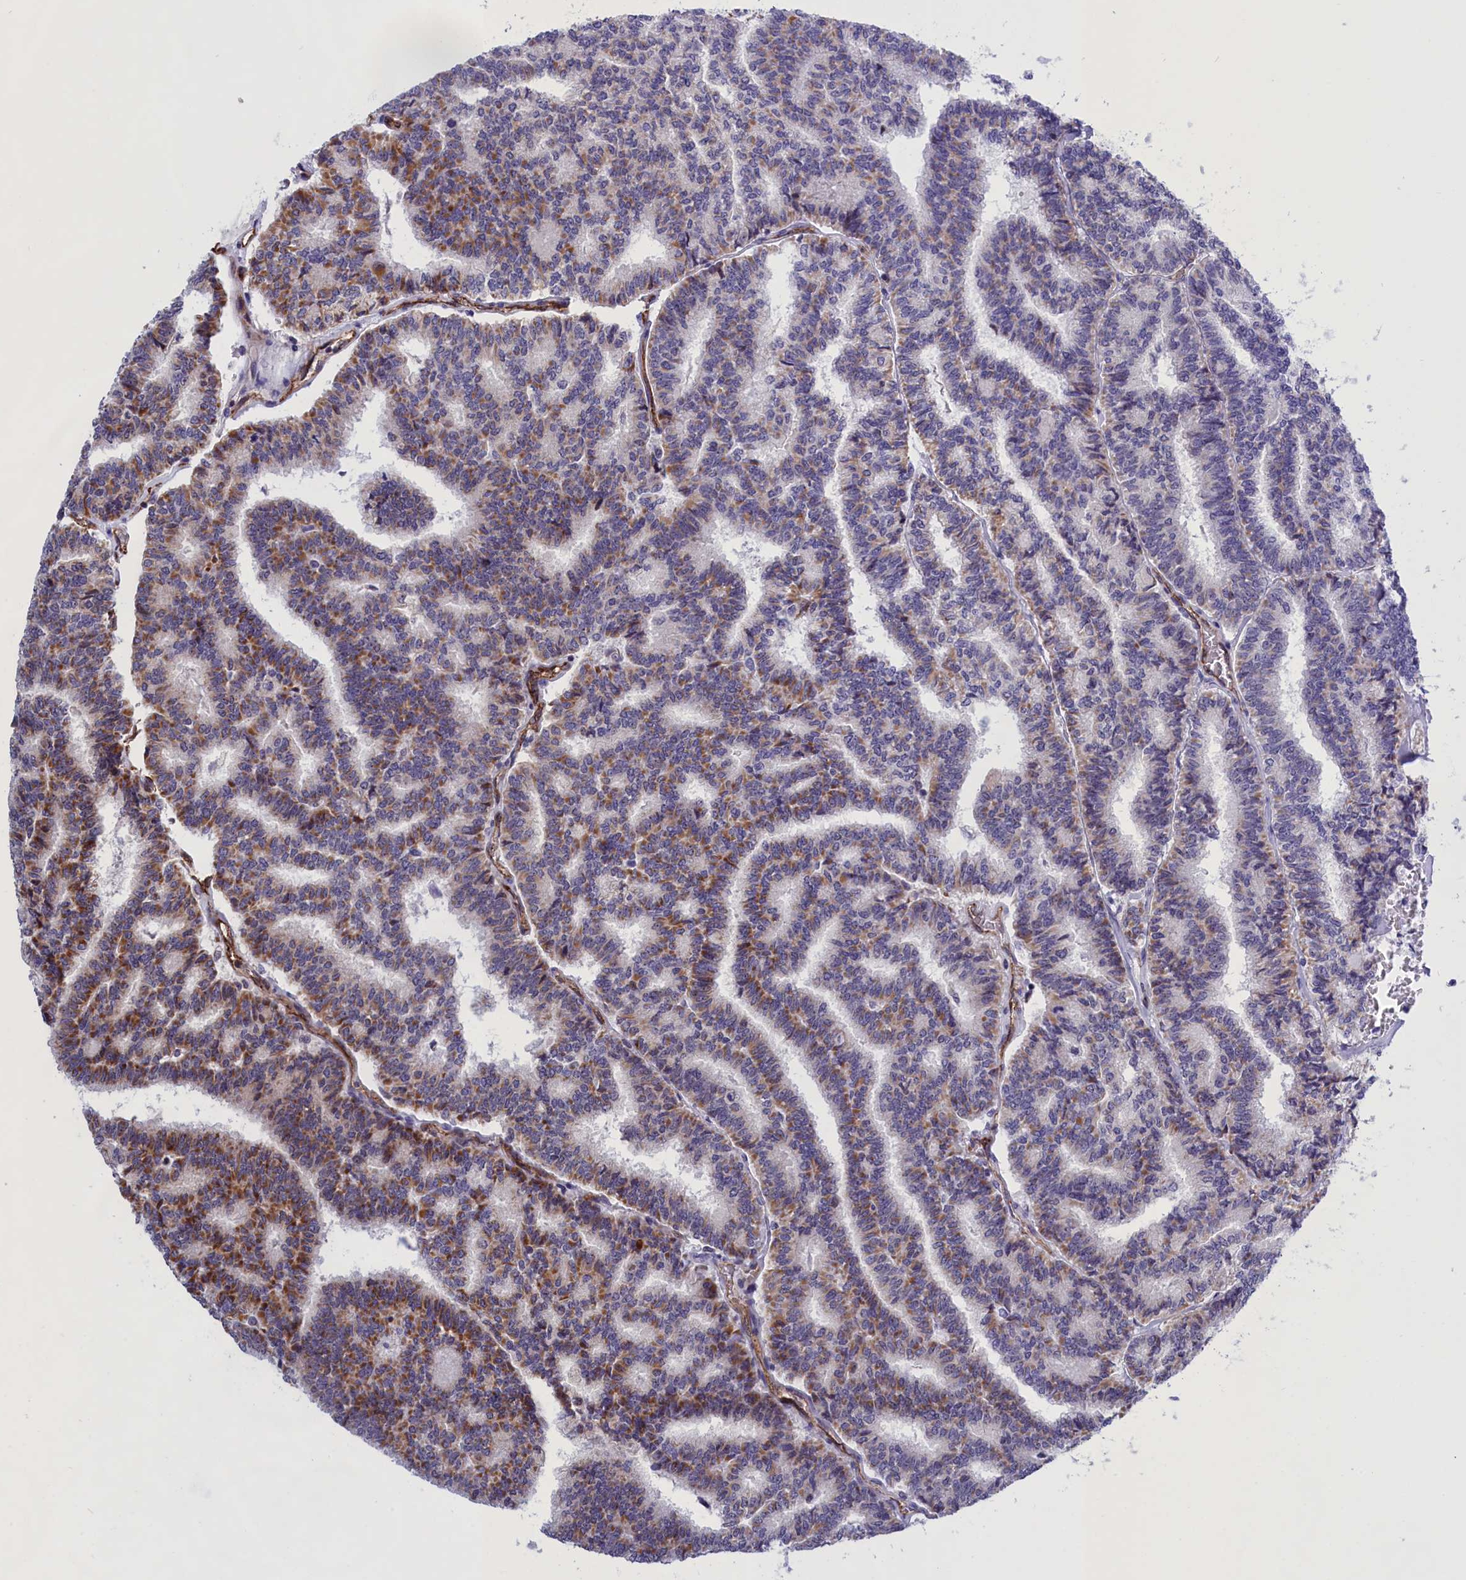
{"staining": {"intensity": "moderate", "quantity": "25%-75%", "location": "cytoplasmic/membranous"}, "tissue": "thyroid cancer", "cell_type": "Tumor cells", "image_type": "cancer", "snomed": [{"axis": "morphology", "description": "Papillary adenocarcinoma, NOS"}, {"axis": "topography", "description": "Thyroid gland"}], "caption": "Papillary adenocarcinoma (thyroid) was stained to show a protein in brown. There is medium levels of moderate cytoplasmic/membranous staining in approximately 25%-75% of tumor cells.", "gene": "MPND", "patient": {"sex": "female", "age": 35}}